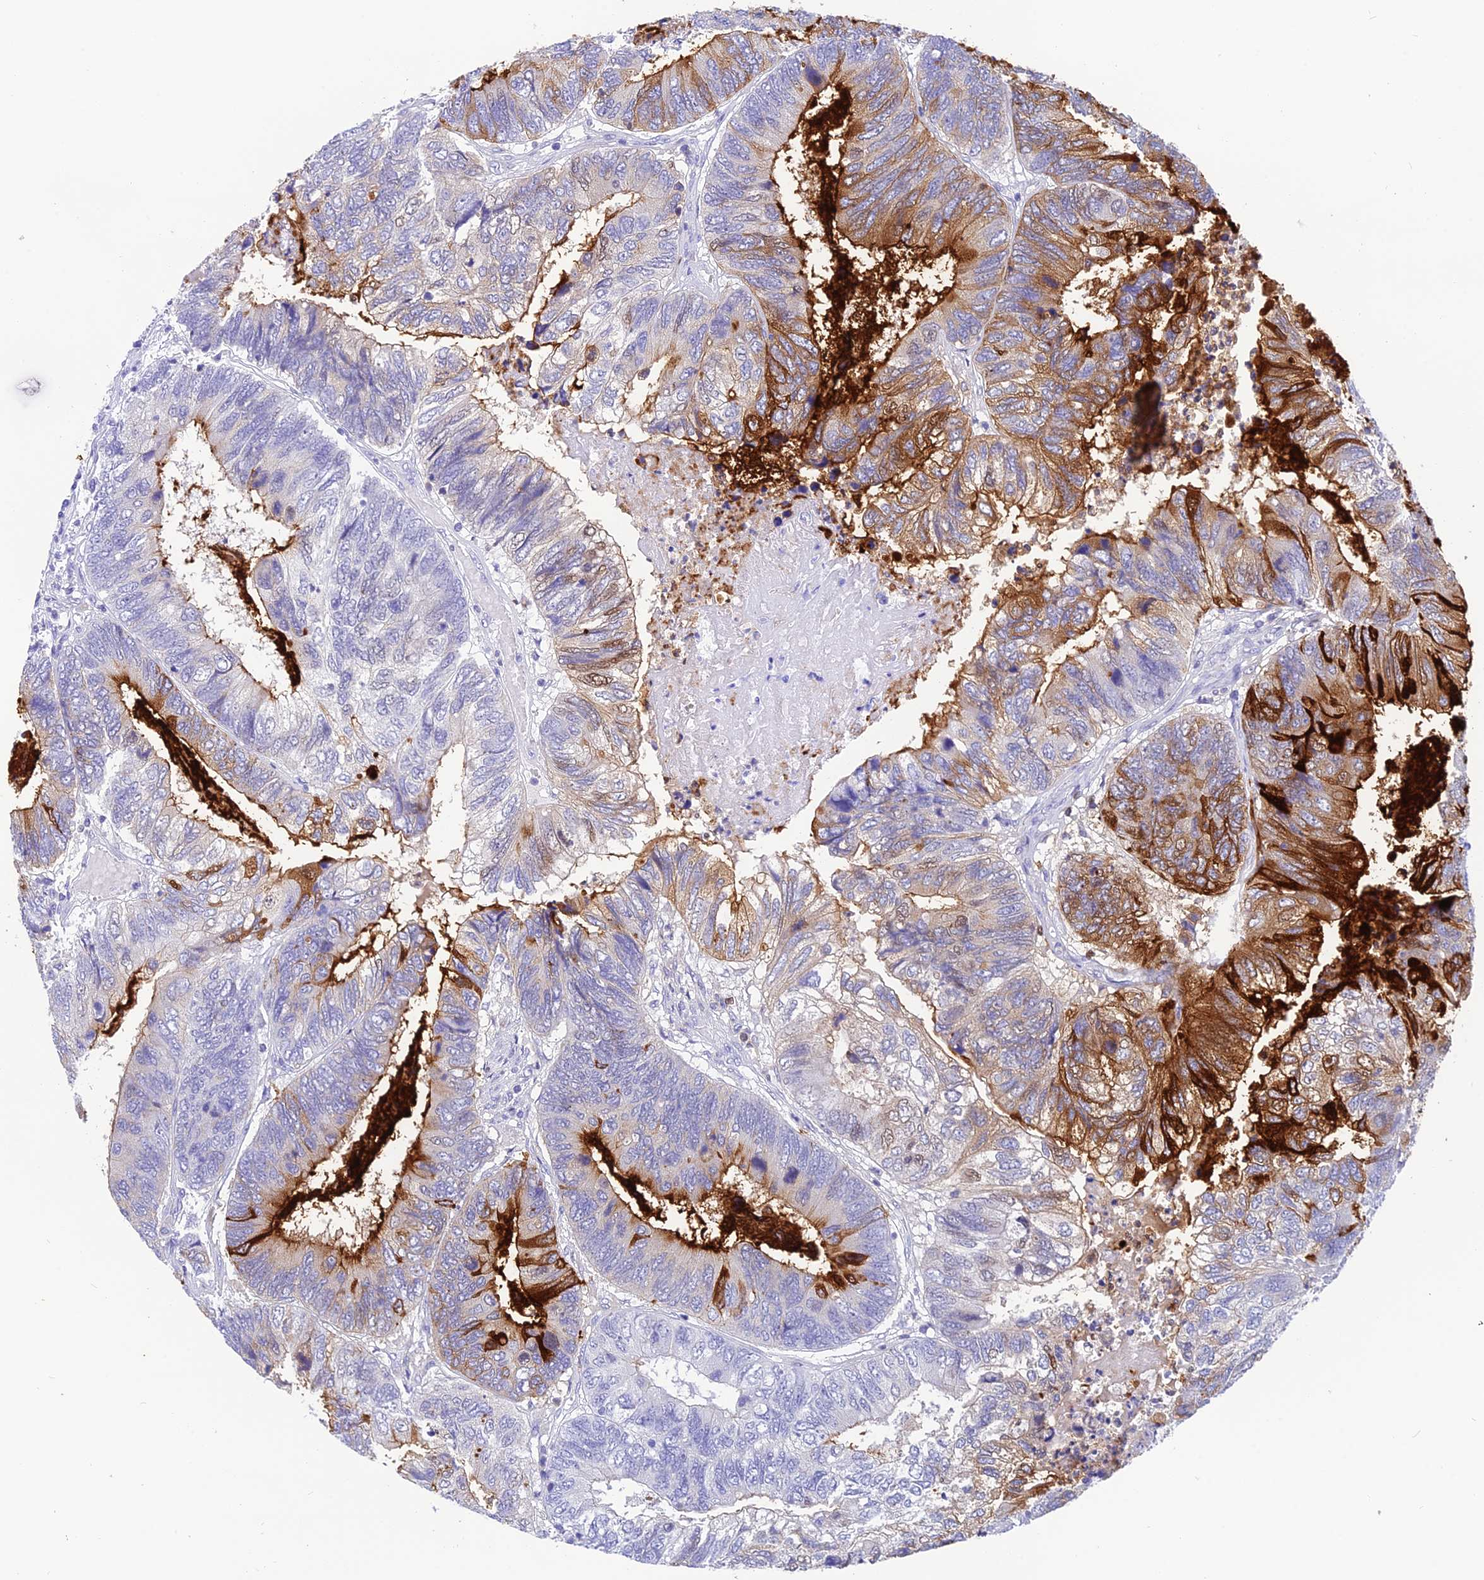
{"staining": {"intensity": "strong", "quantity": "25%-75%", "location": "cytoplasmic/membranous"}, "tissue": "colorectal cancer", "cell_type": "Tumor cells", "image_type": "cancer", "snomed": [{"axis": "morphology", "description": "Adenocarcinoma, NOS"}, {"axis": "topography", "description": "Colon"}], "caption": "Human colorectal adenocarcinoma stained with a brown dye displays strong cytoplasmic/membranous positive staining in approximately 25%-75% of tumor cells.", "gene": "KDELR3", "patient": {"sex": "female", "age": 67}}